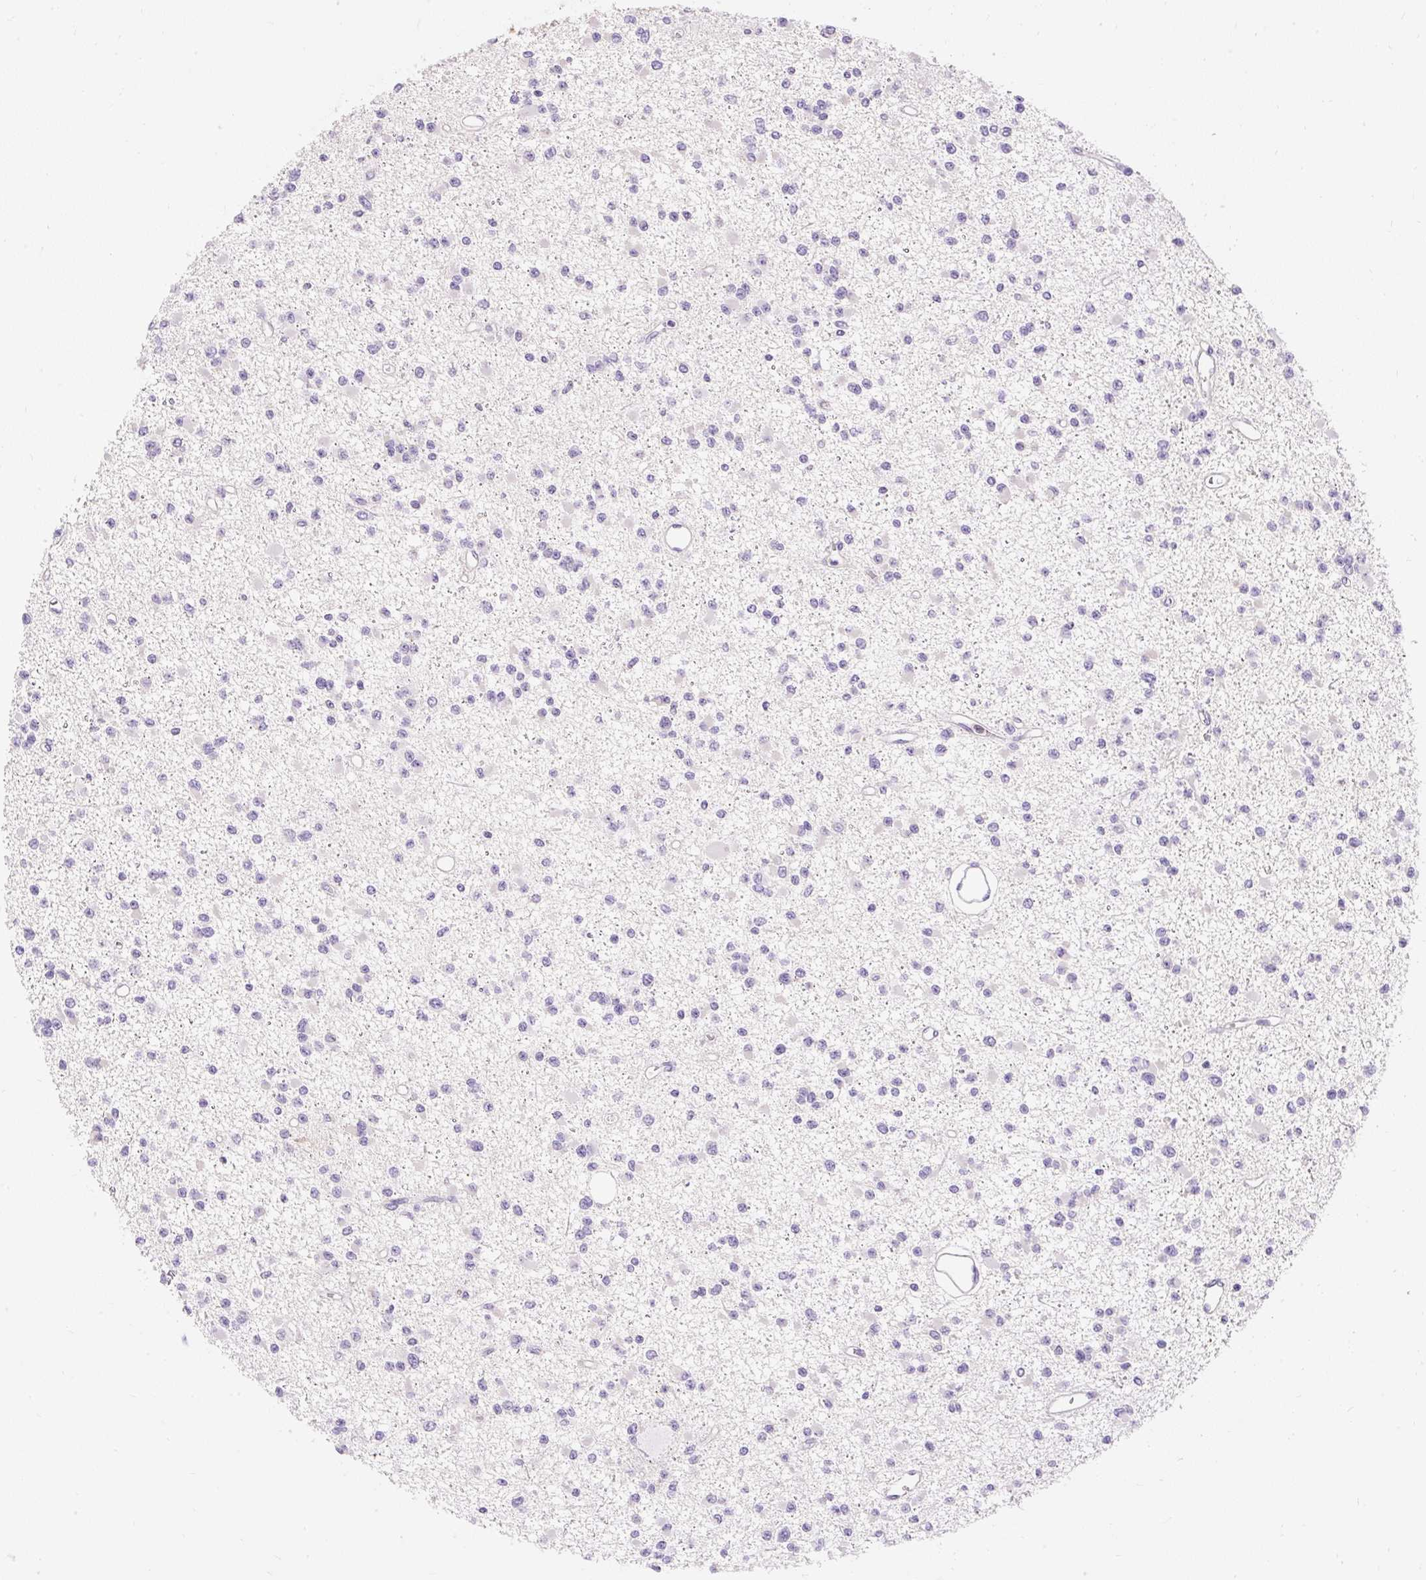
{"staining": {"intensity": "negative", "quantity": "none", "location": "none"}, "tissue": "glioma", "cell_type": "Tumor cells", "image_type": "cancer", "snomed": [{"axis": "morphology", "description": "Glioma, malignant, Low grade"}, {"axis": "topography", "description": "Brain"}], "caption": "Human malignant glioma (low-grade) stained for a protein using immunohistochemistry (IHC) shows no expression in tumor cells.", "gene": "TMEM150C", "patient": {"sex": "female", "age": 22}}